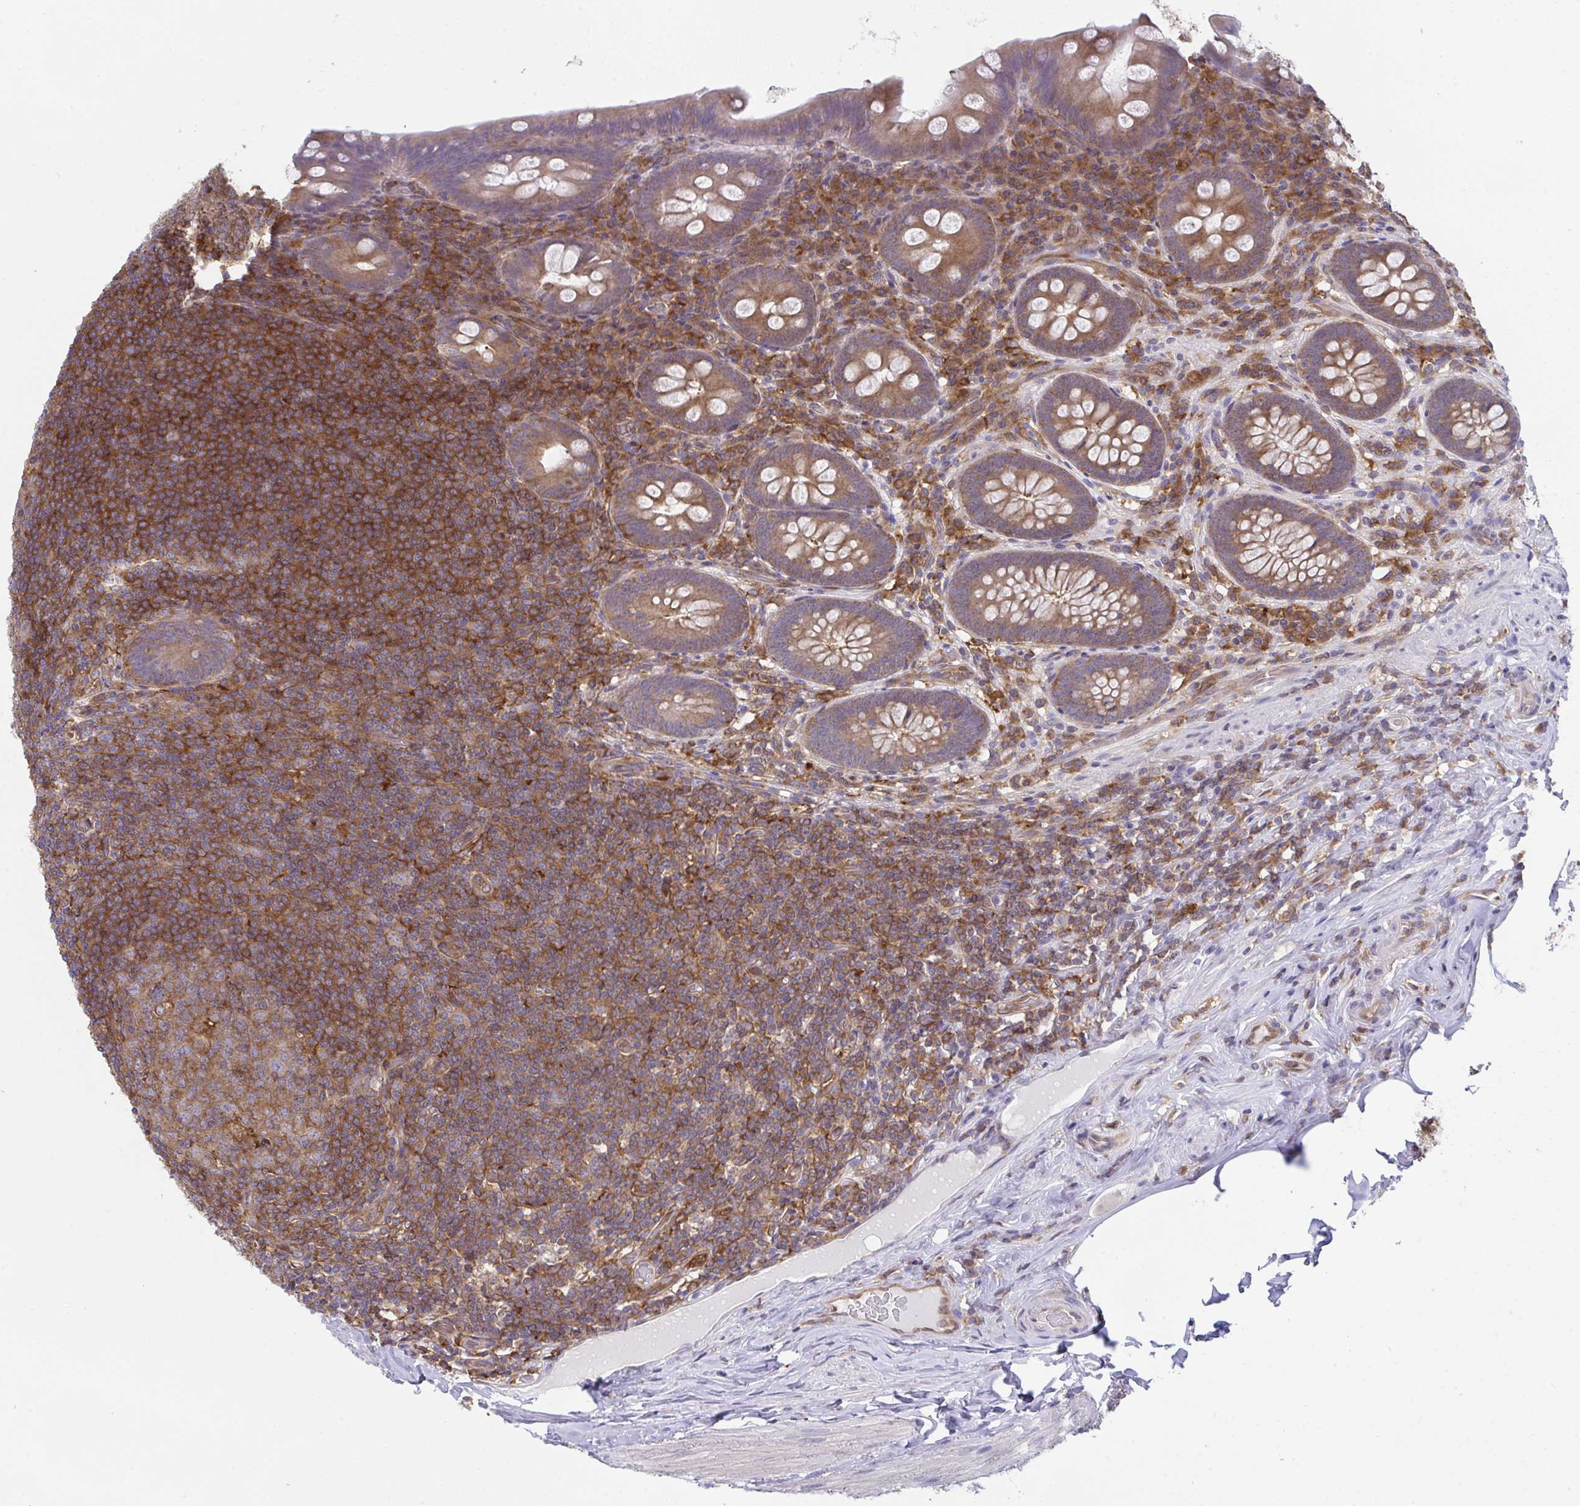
{"staining": {"intensity": "moderate", "quantity": ">75%", "location": "cytoplasmic/membranous"}, "tissue": "appendix", "cell_type": "Glandular cells", "image_type": "normal", "snomed": [{"axis": "morphology", "description": "Normal tissue, NOS"}, {"axis": "topography", "description": "Appendix"}], "caption": "The image exhibits staining of normal appendix, revealing moderate cytoplasmic/membranous protein expression (brown color) within glandular cells.", "gene": "ALDH16A1", "patient": {"sex": "male", "age": 71}}